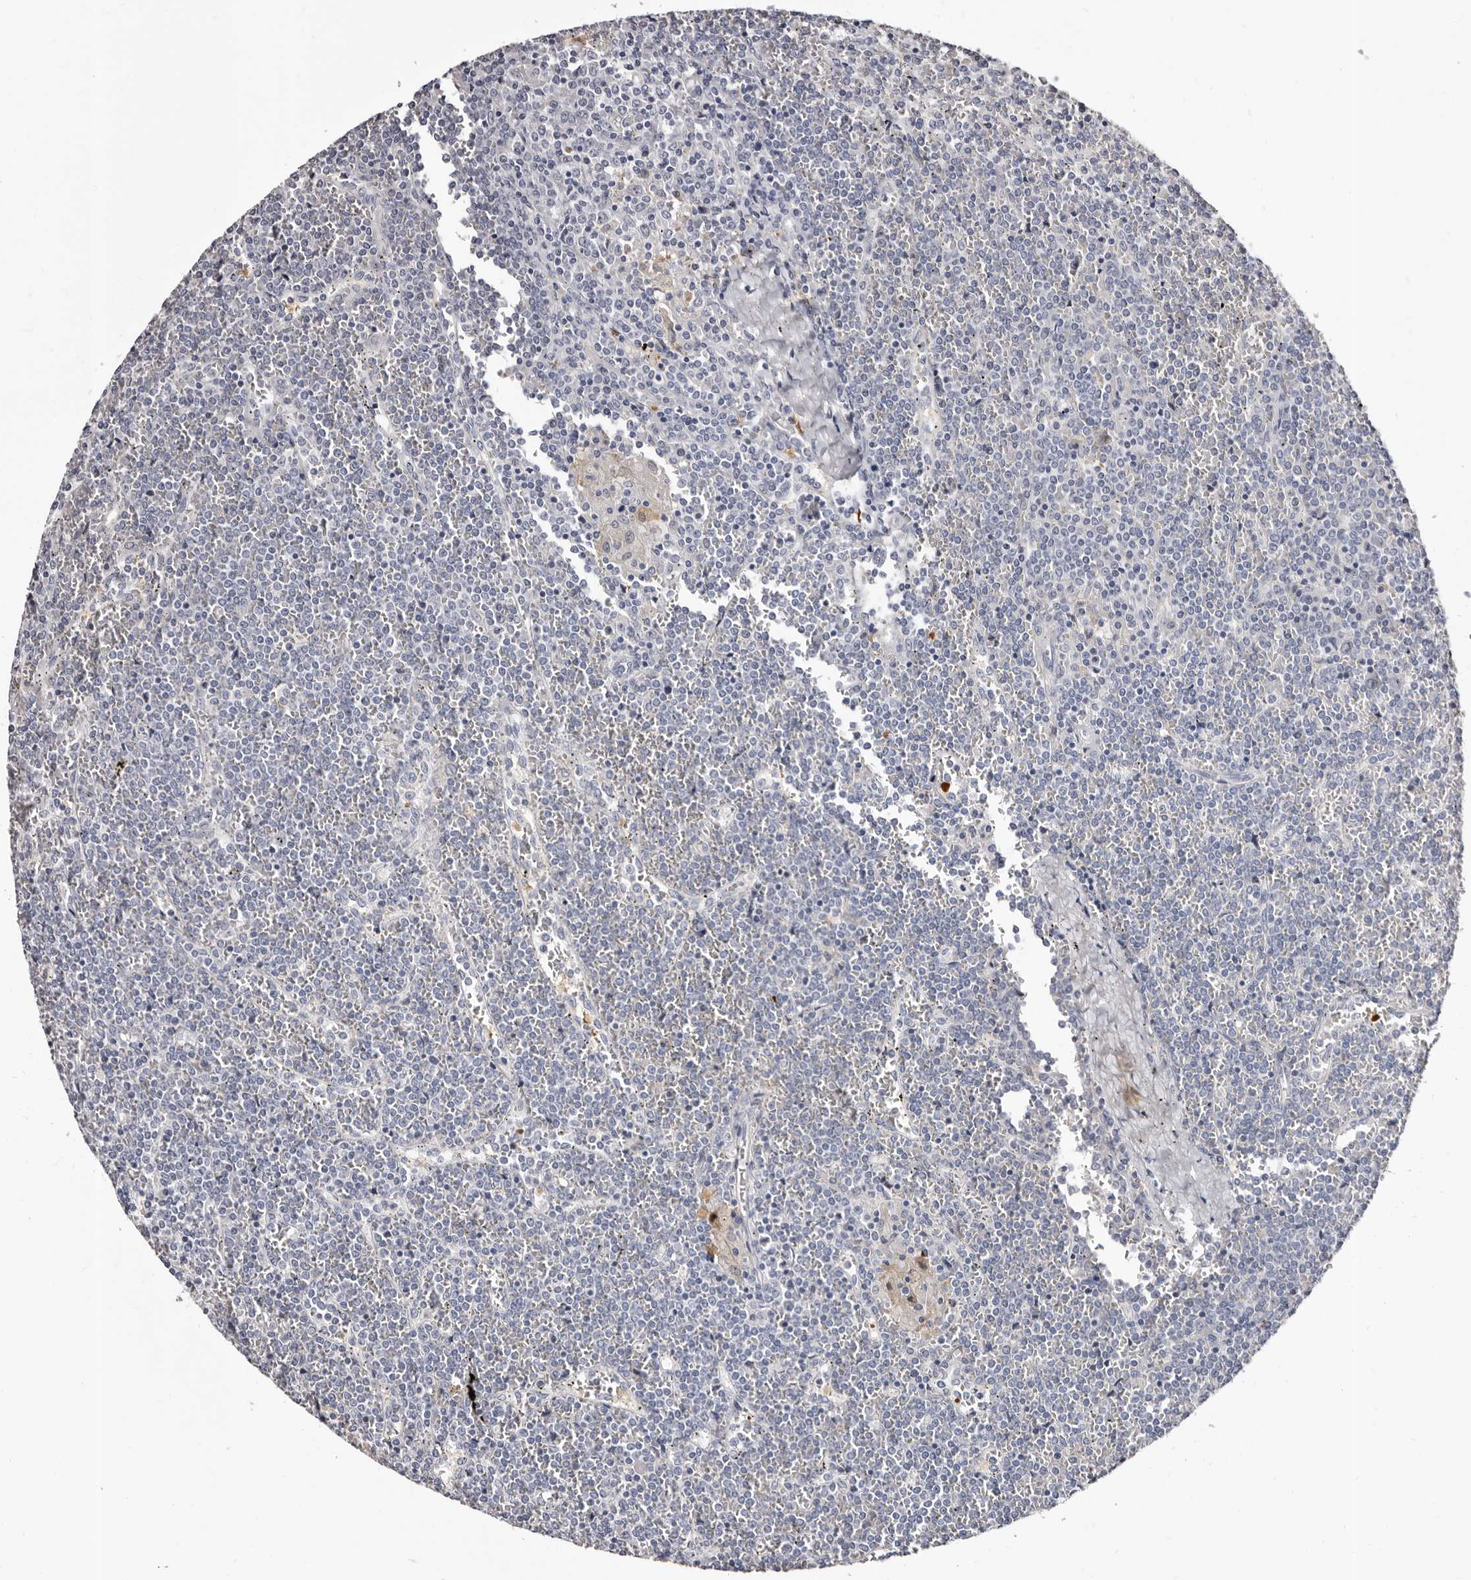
{"staining": {"intensity": "negative", "quantity": "none", "location": "none"}, "tissue": "lymphoma", "cell_type": "Tumor cells", "image_type": "cancer", "snomed": [{"axis": "morphology", "description": "Malignant lymphoma, non-Hodgkin's type, Low grade"}, {"axis": "topography", "description": "Spleen"}], "caption": "Tumor cells are negative for brown protein staining in lymphoma.", "gene": "PTAFR", "patient": {"sex": "female", "age": 19}}